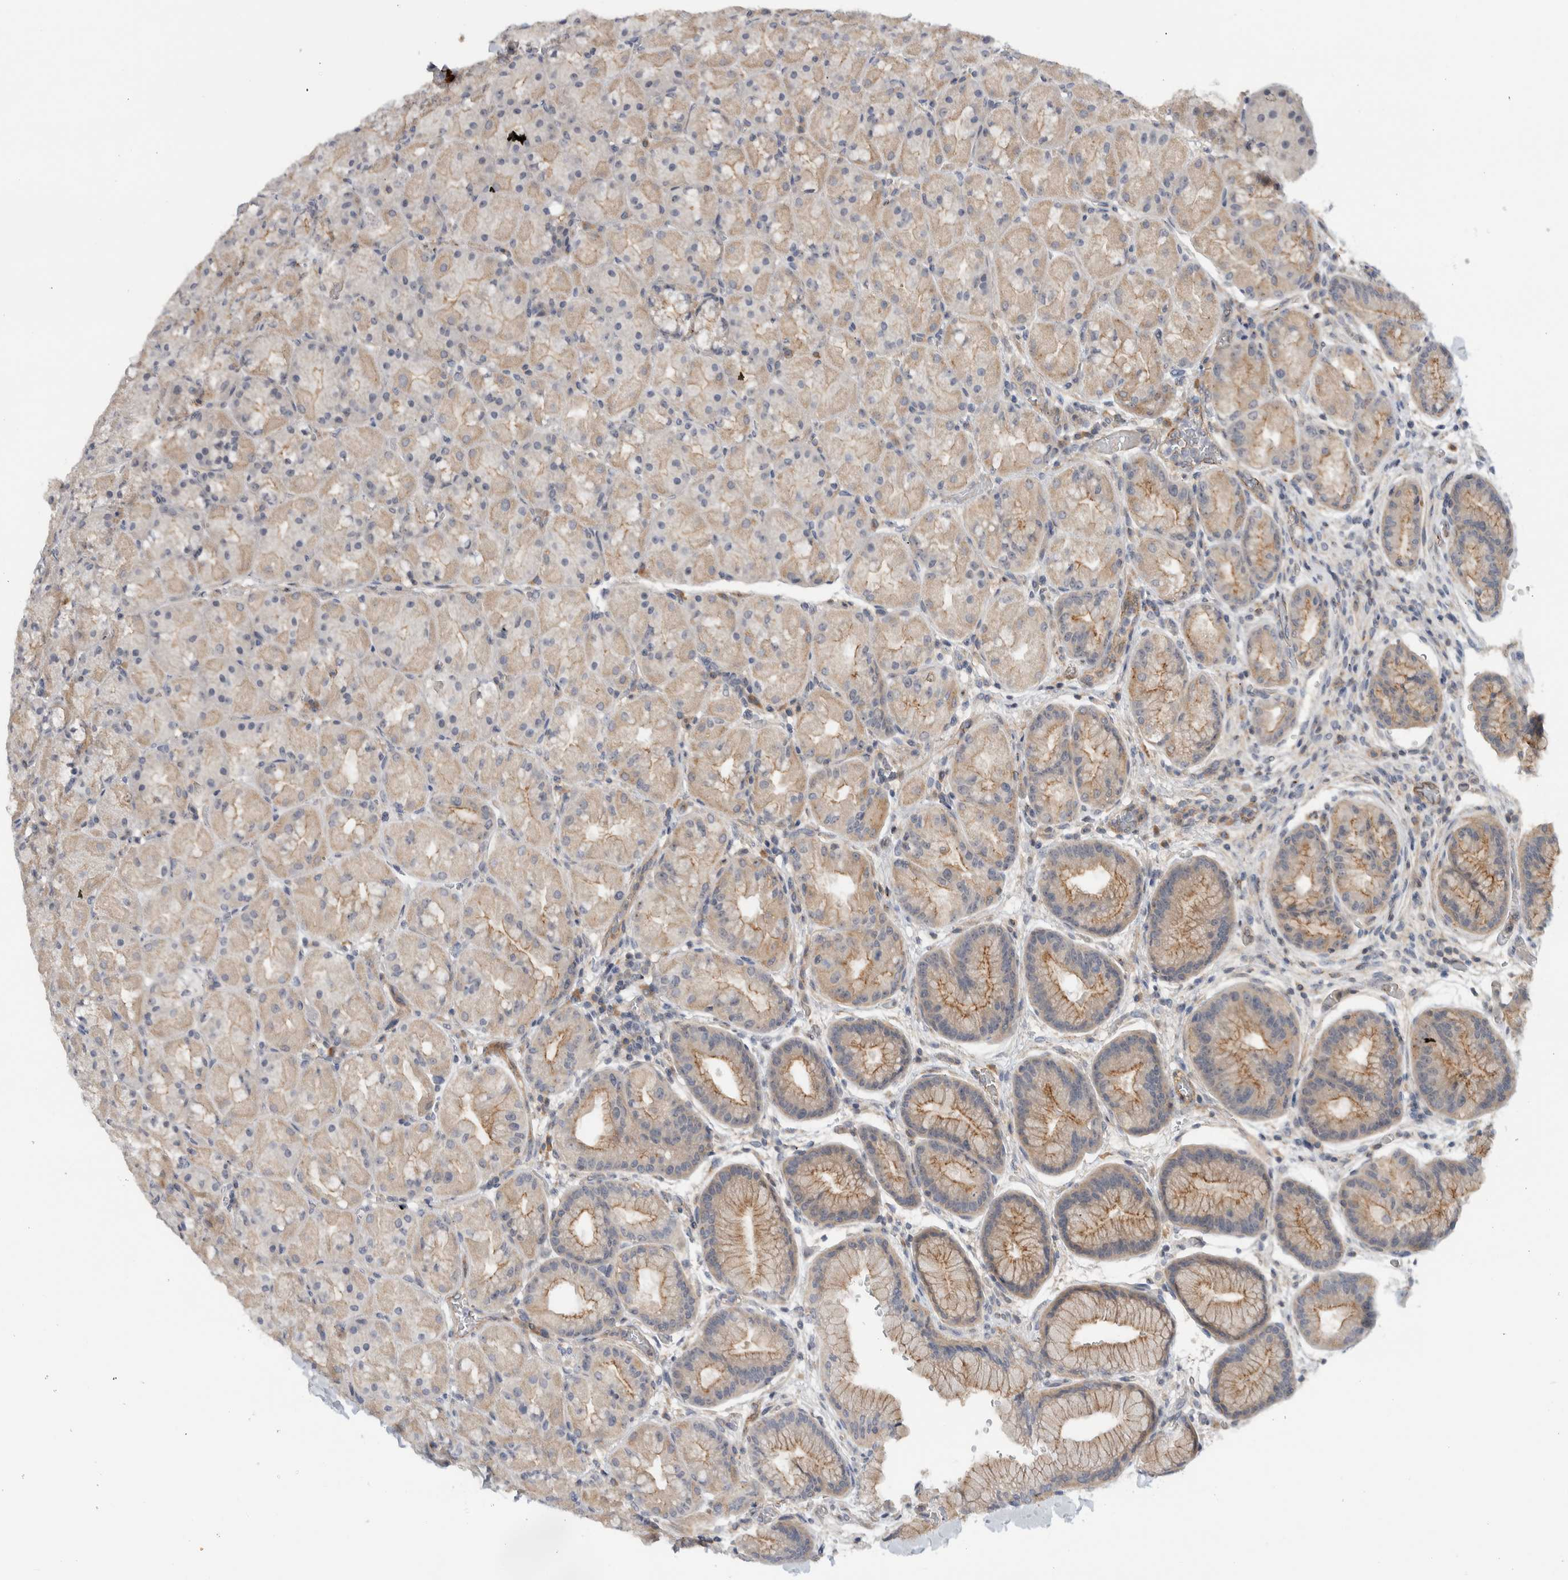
{"staining": {"intensity": "moderate", "quantity": "25%-75%", "location": "cytoplasmic/membranous"}, "tissue": "stomach", "cell_type": "Glandular cells", "image_type": "normal", "snomed": [{"axis": "morphology", "description": "Normal tissue, NOS"}, {"axis": "topography", "description": "Stomach, upper"}, {"axis": "topography", "description": "Stomach"}], "caption": "Protein staining demonstrates moderate cytoplasmic/membranous staining in approximately 25%-75% of glandular cells in normal stomach.", "gene": "MPRIP", "patient": {"sex": "male", "age": 48}}